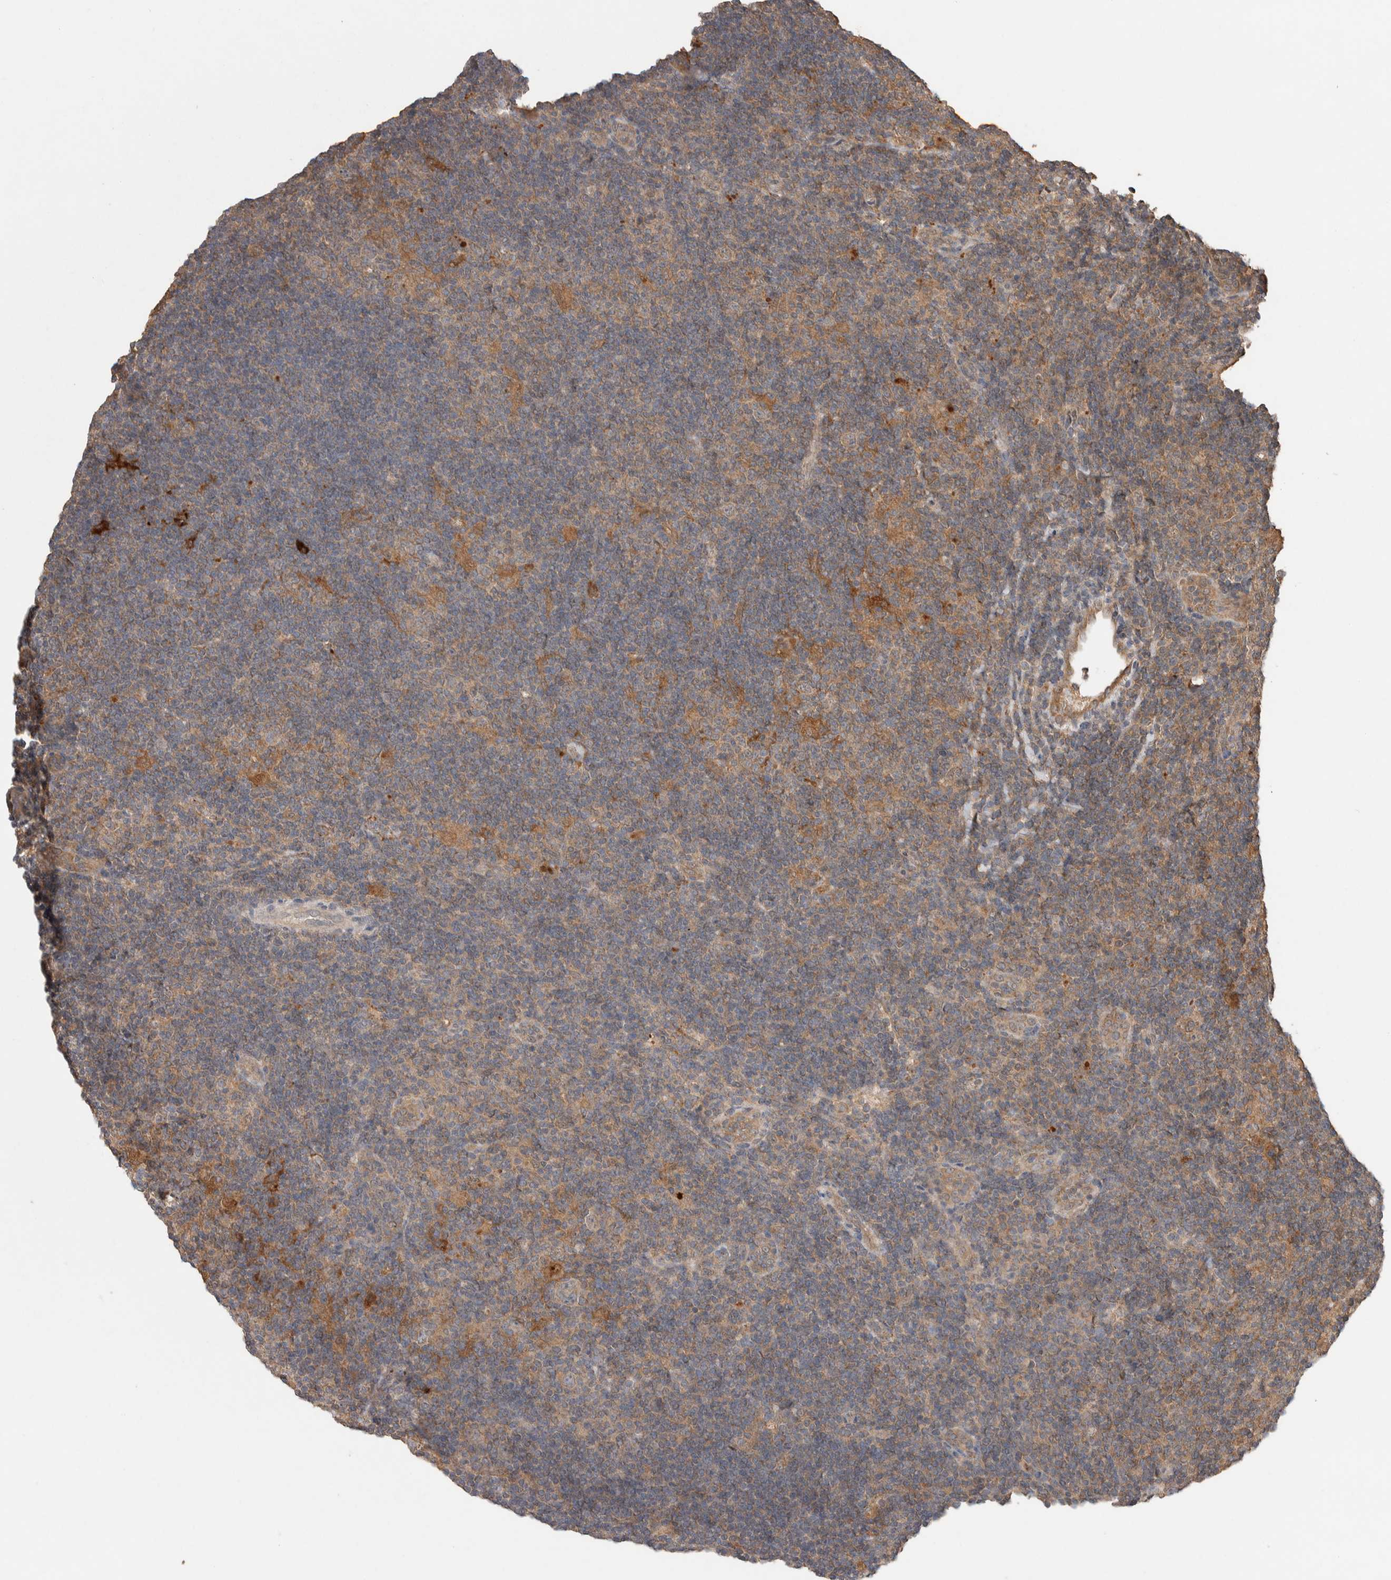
{"staining": {"intensity": "weak", "quantity": ">75%", "location": "cytoplasmic/membranous"}, "tissue": "lymphoma", "cell_type": "Tumor cells", "image_type": "cancer", "snomed": [{"axis": "morphology", "description": "Hodgkin's disease, NOS"}, {"axis": "topography", "description": "Lymph node"}], "caption": "A low amount of weak cytoplasmic/membranous staining is identified in about >75% of tumor cells in lymphoma tissue. The staining was performed using DAB, with brown indicating positive protein expression. Nuclei are stained blue with hematoxylin.", "gene": "KCNJ5", "patient": {"sex": "female", "age": 57}}